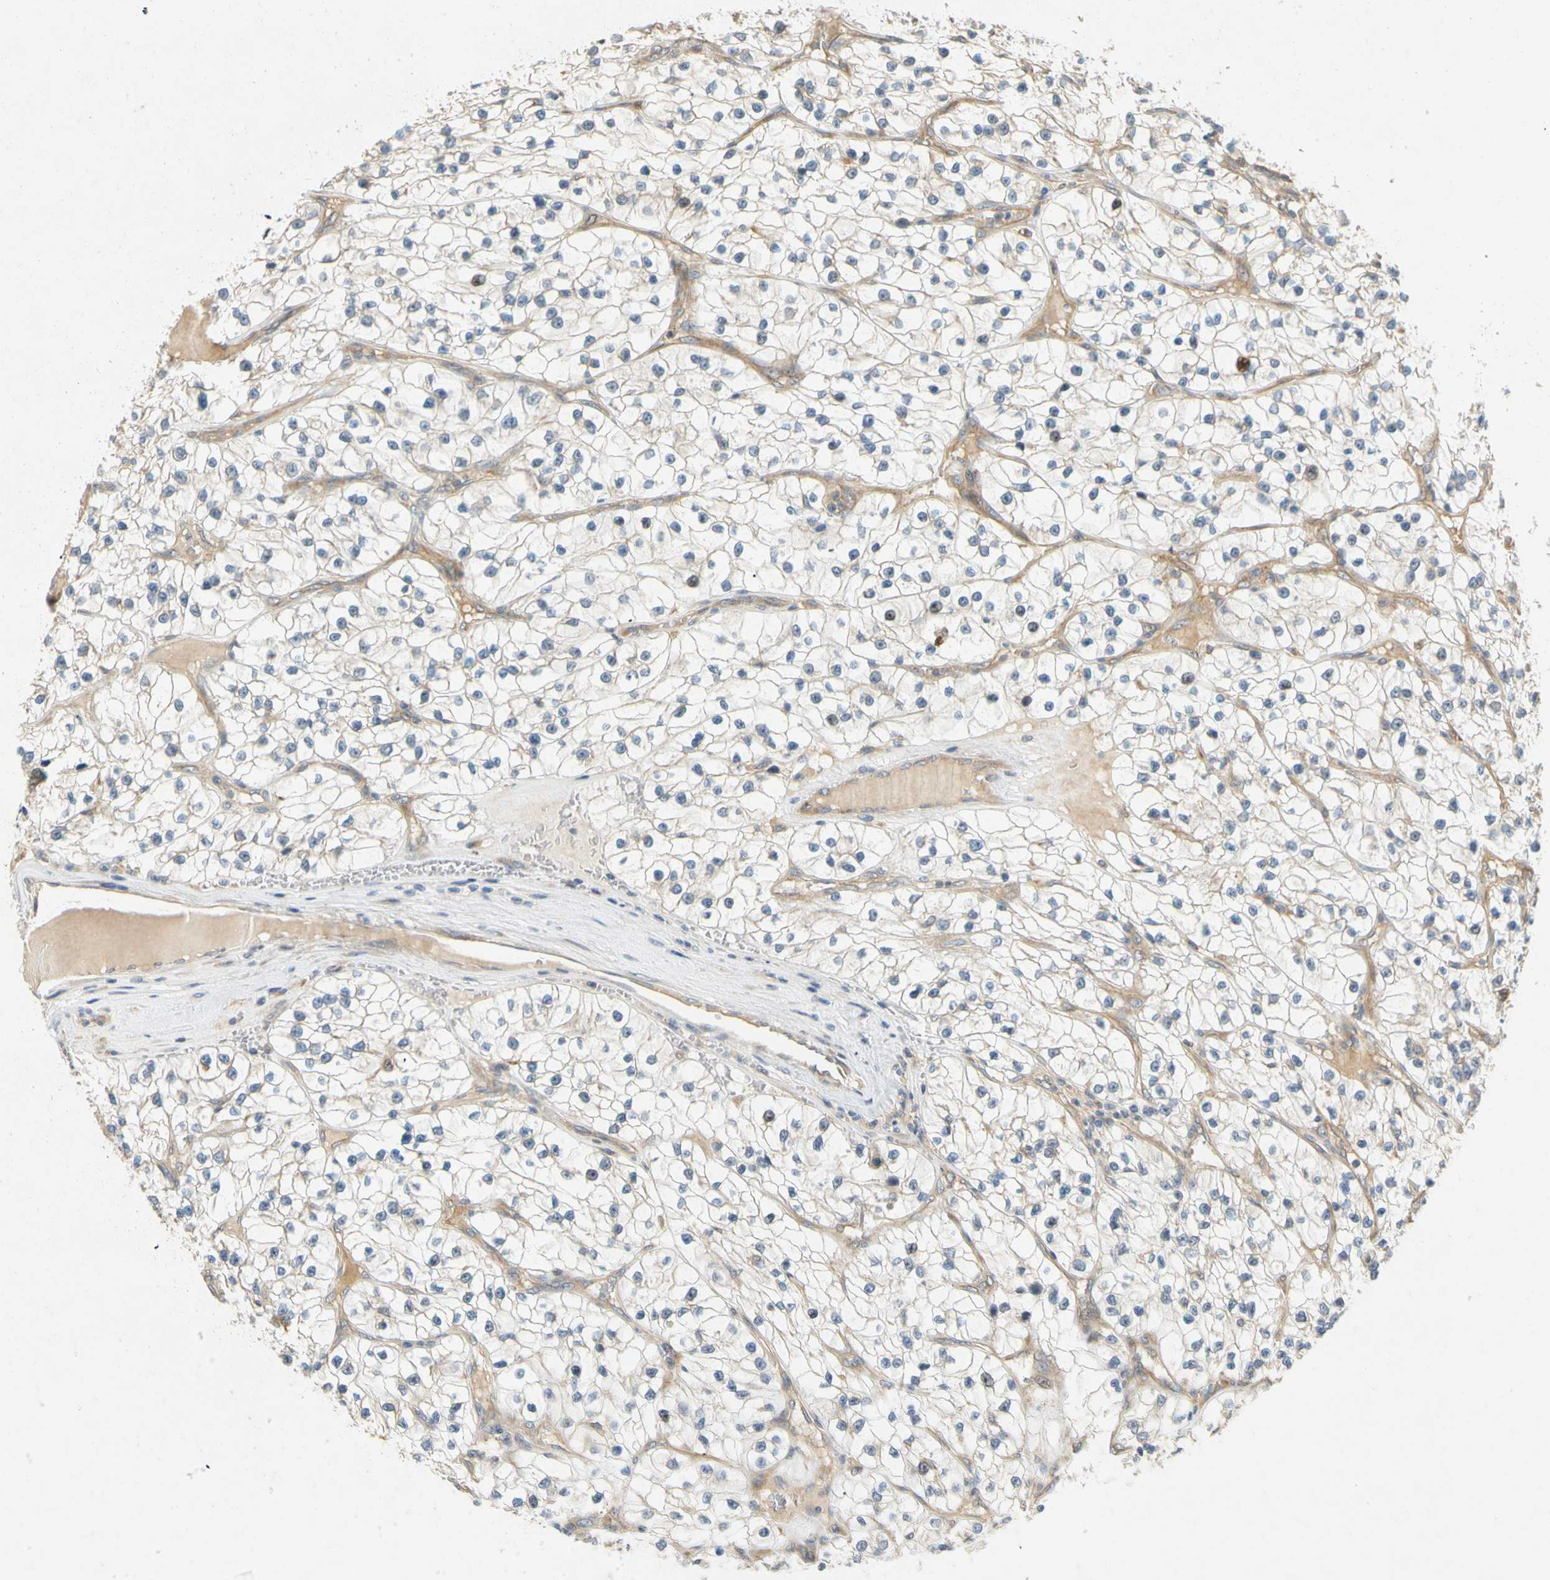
{"staining": {"intensity": "negative", "quantity": "none", "location": "none"}, "tissue": "renal cancer", "cell_type": "Tumor cells", "image_type": "cancer", "snomed": [{"axis": "morphology", "description": "Adenocarcinoma, NOS"}, {"axis": "topography", "description": "Kidney"}], "caption": "An IHC image of renal cancer is shown. There is no staining in tumor cells of renal cancer.", "gene": "GATD1", "patient": {"sex": "female", "age": 57}}